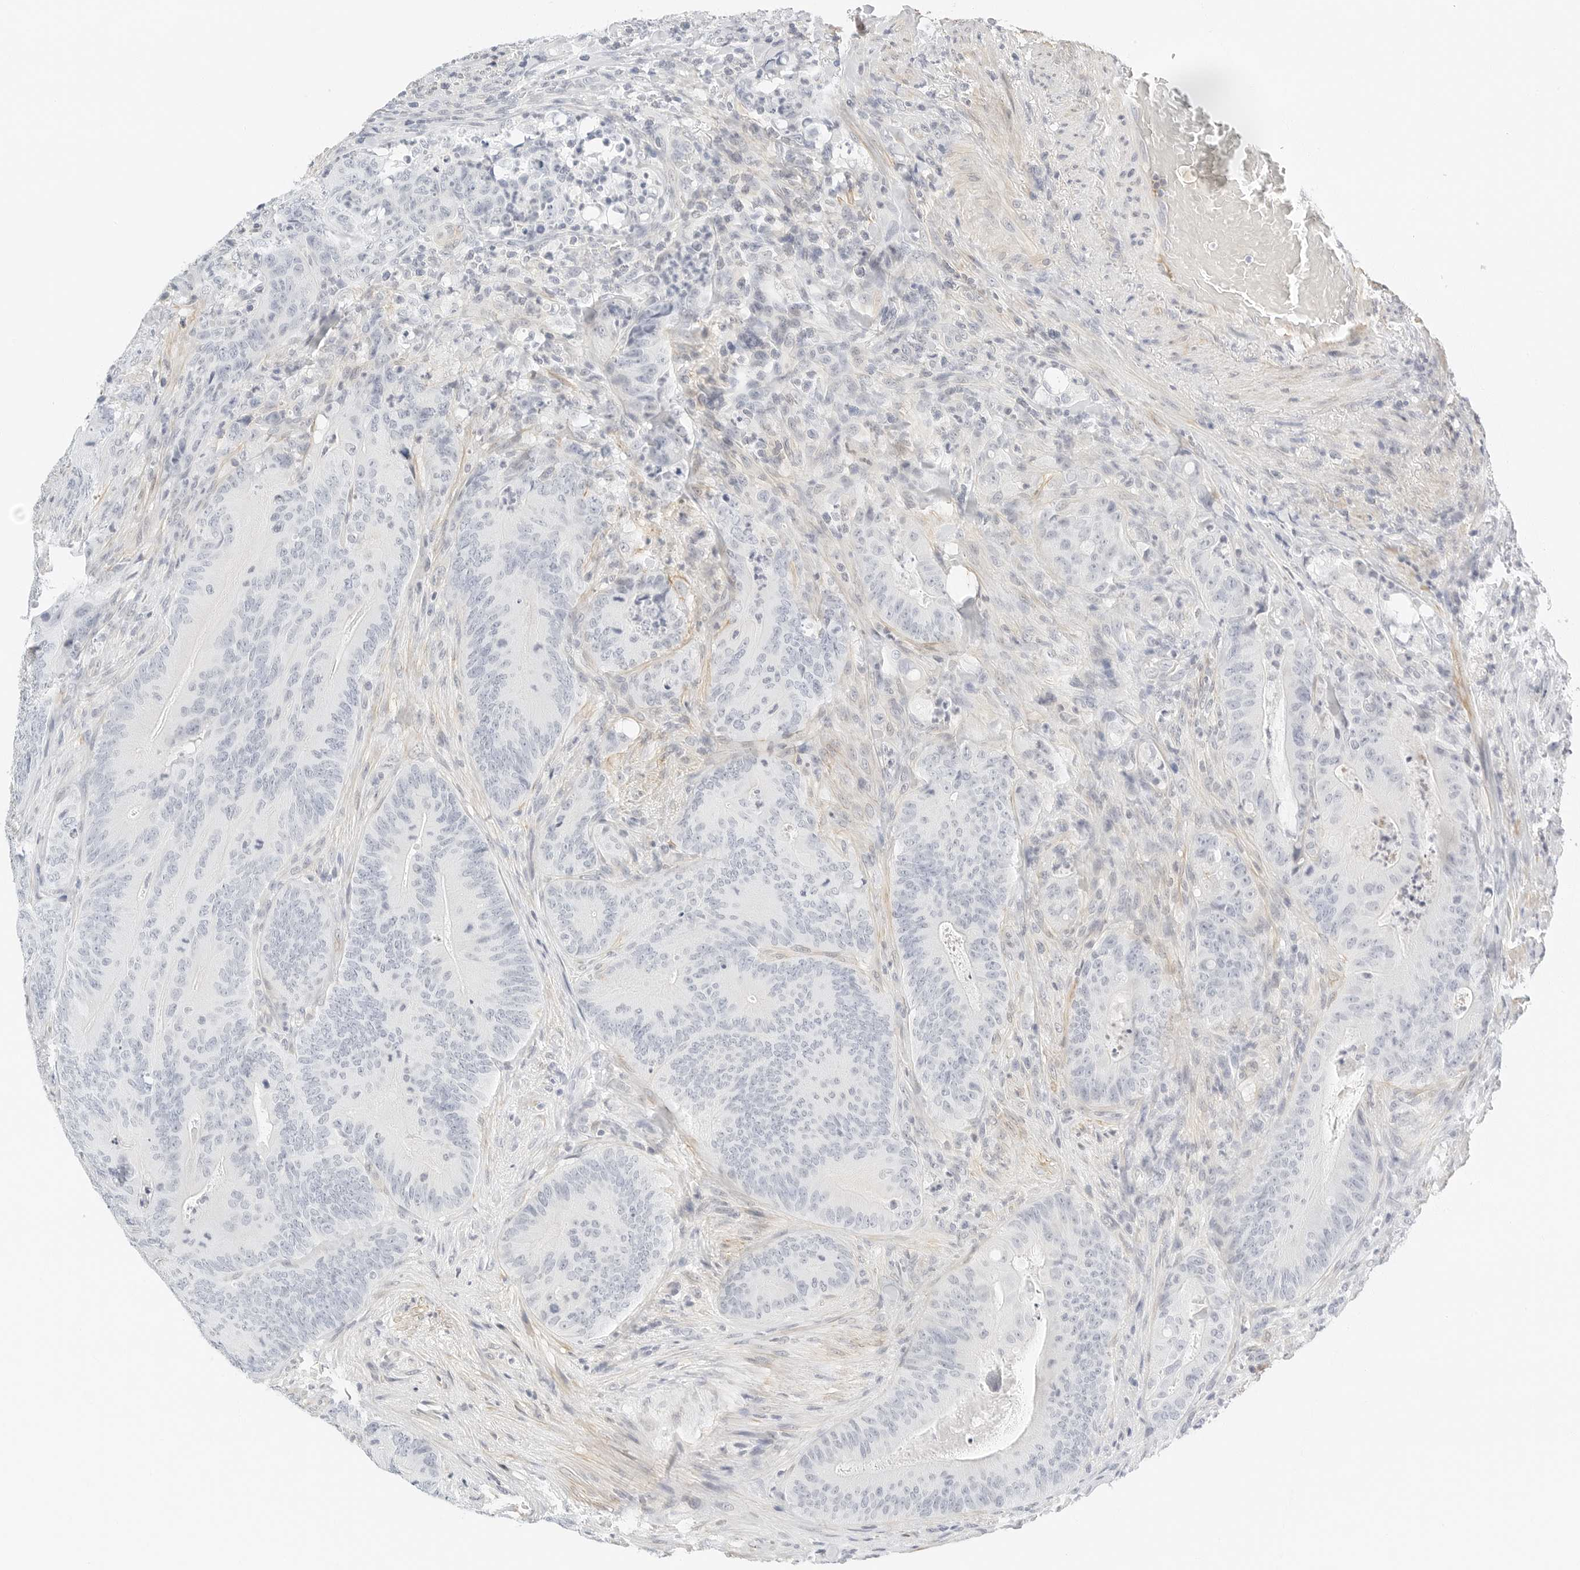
{"staining": {"intensity": "negative", "quantity": "none", "location": "none"}, "tissue": "colorectal cancer", "cell_type": "Tumor cells", "image_type": "cancer", "snomed": [{"axis": "morphology", "description": "Normal tissue, NOS"}, {"axis": "topography", "description": "Colon"}], "caption": "IHC micrograph of neoplastic tissue: human colorectal cancer stained with DAB demonstrates no significant protein positivity in tumor cells.", "gene": "PKDCC", "patient": {"sex": "female", "age": 82}}